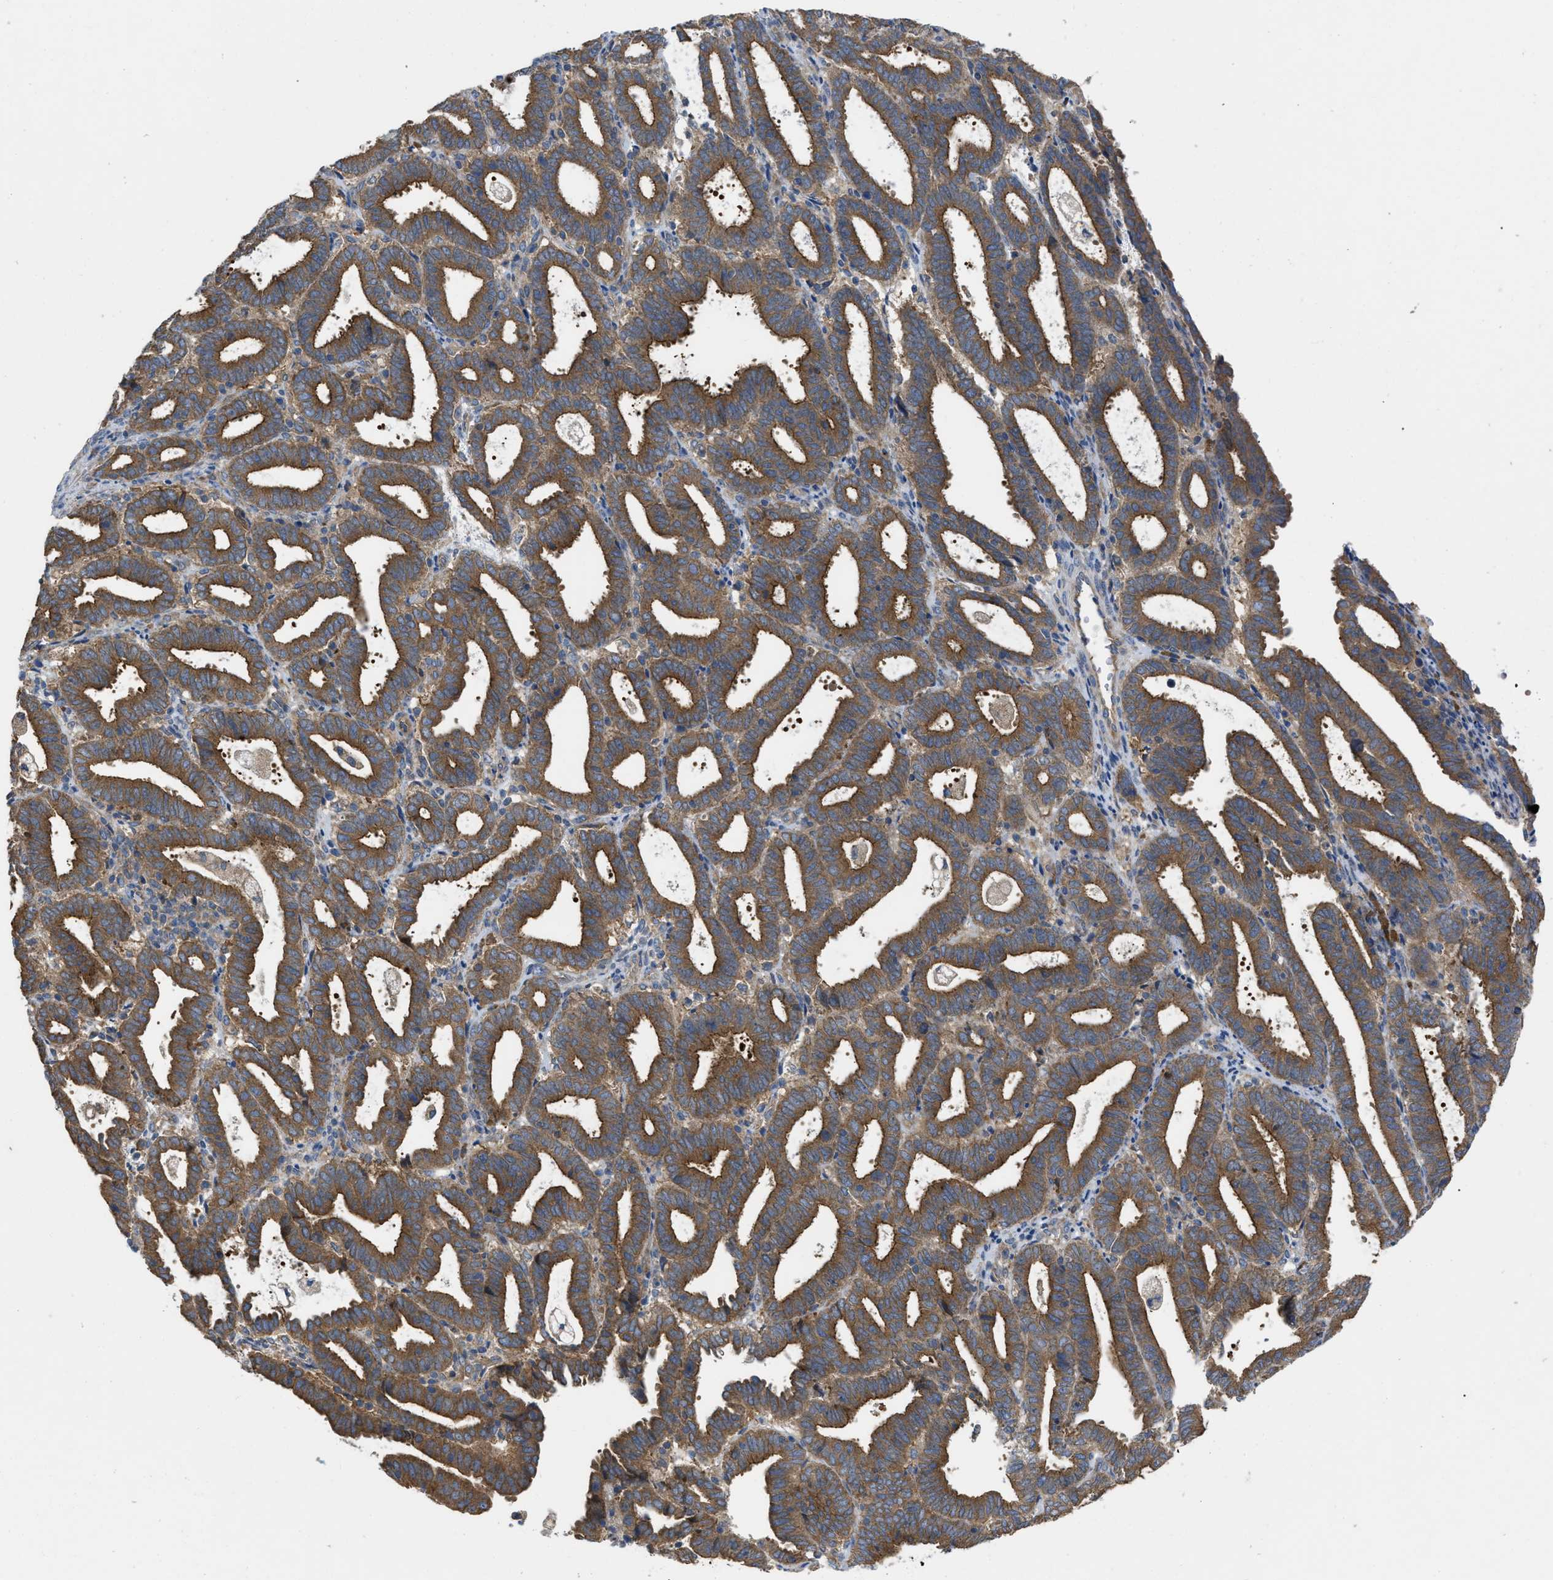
{"staining": {"intensity": "moderate", "quantity": ">75%", "location": "cytoplasmic/membranous"}, "tissue": "endometrial cancer", "cell_type": "Tumor cells", "image_type": "cancer", "snomed": [{"axis": "morphology", "description": "Adenocarcinoma, NOS"}, {"axis": "topography", "description": "Uterus"}], "caption": "A brown stain highlights moderate cytoplasmic/membranous positivity of a protein in endometrial cancer (adenocarcinoma) tumor cells. (DAB IHC with brightfield microscopy, high magnification).", "gene": "TMEM131", "patient": {"sex": "female", "age": 83}}